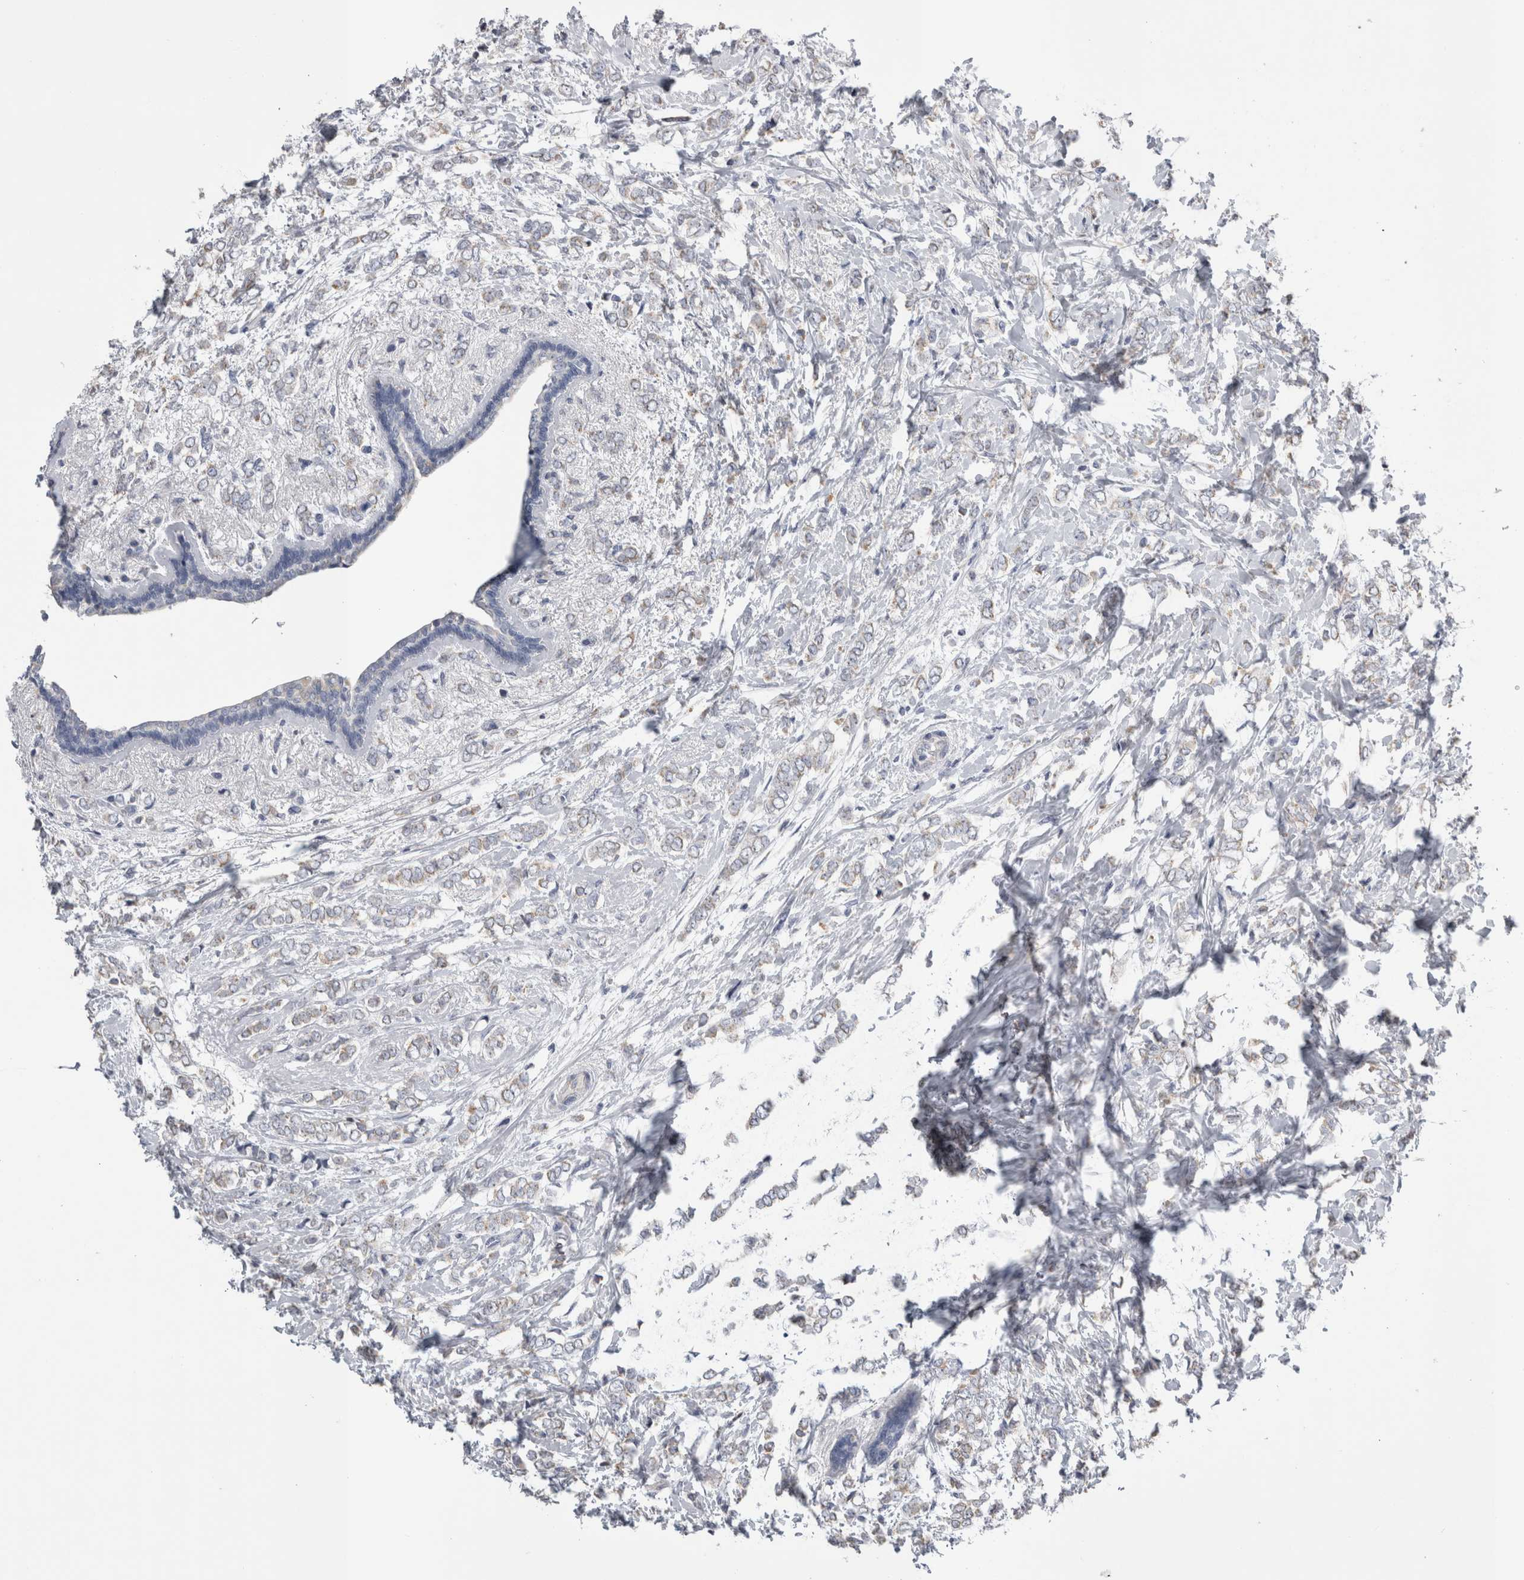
{"staining": {"intensity": "negative", "quantity": "none", "location": "none"}, "tissue": "breast cancer", "cell_type": "Tumor cells", "image_type": "cancer", "snomed": [{"axis": "morphology", "description": "Normal tissue, NOS"}, {"axis": "morphology", "description": "Lobular carcinoma"}, {"axis": "topography", "description": "Breast"}], "caption": "Human lobular carcinoma (breast) stained for a protein using IHC exhibits no positivity in tumor cells.", "gene": "DHRS4", "patient": {"sex": "female", "age": 47}}